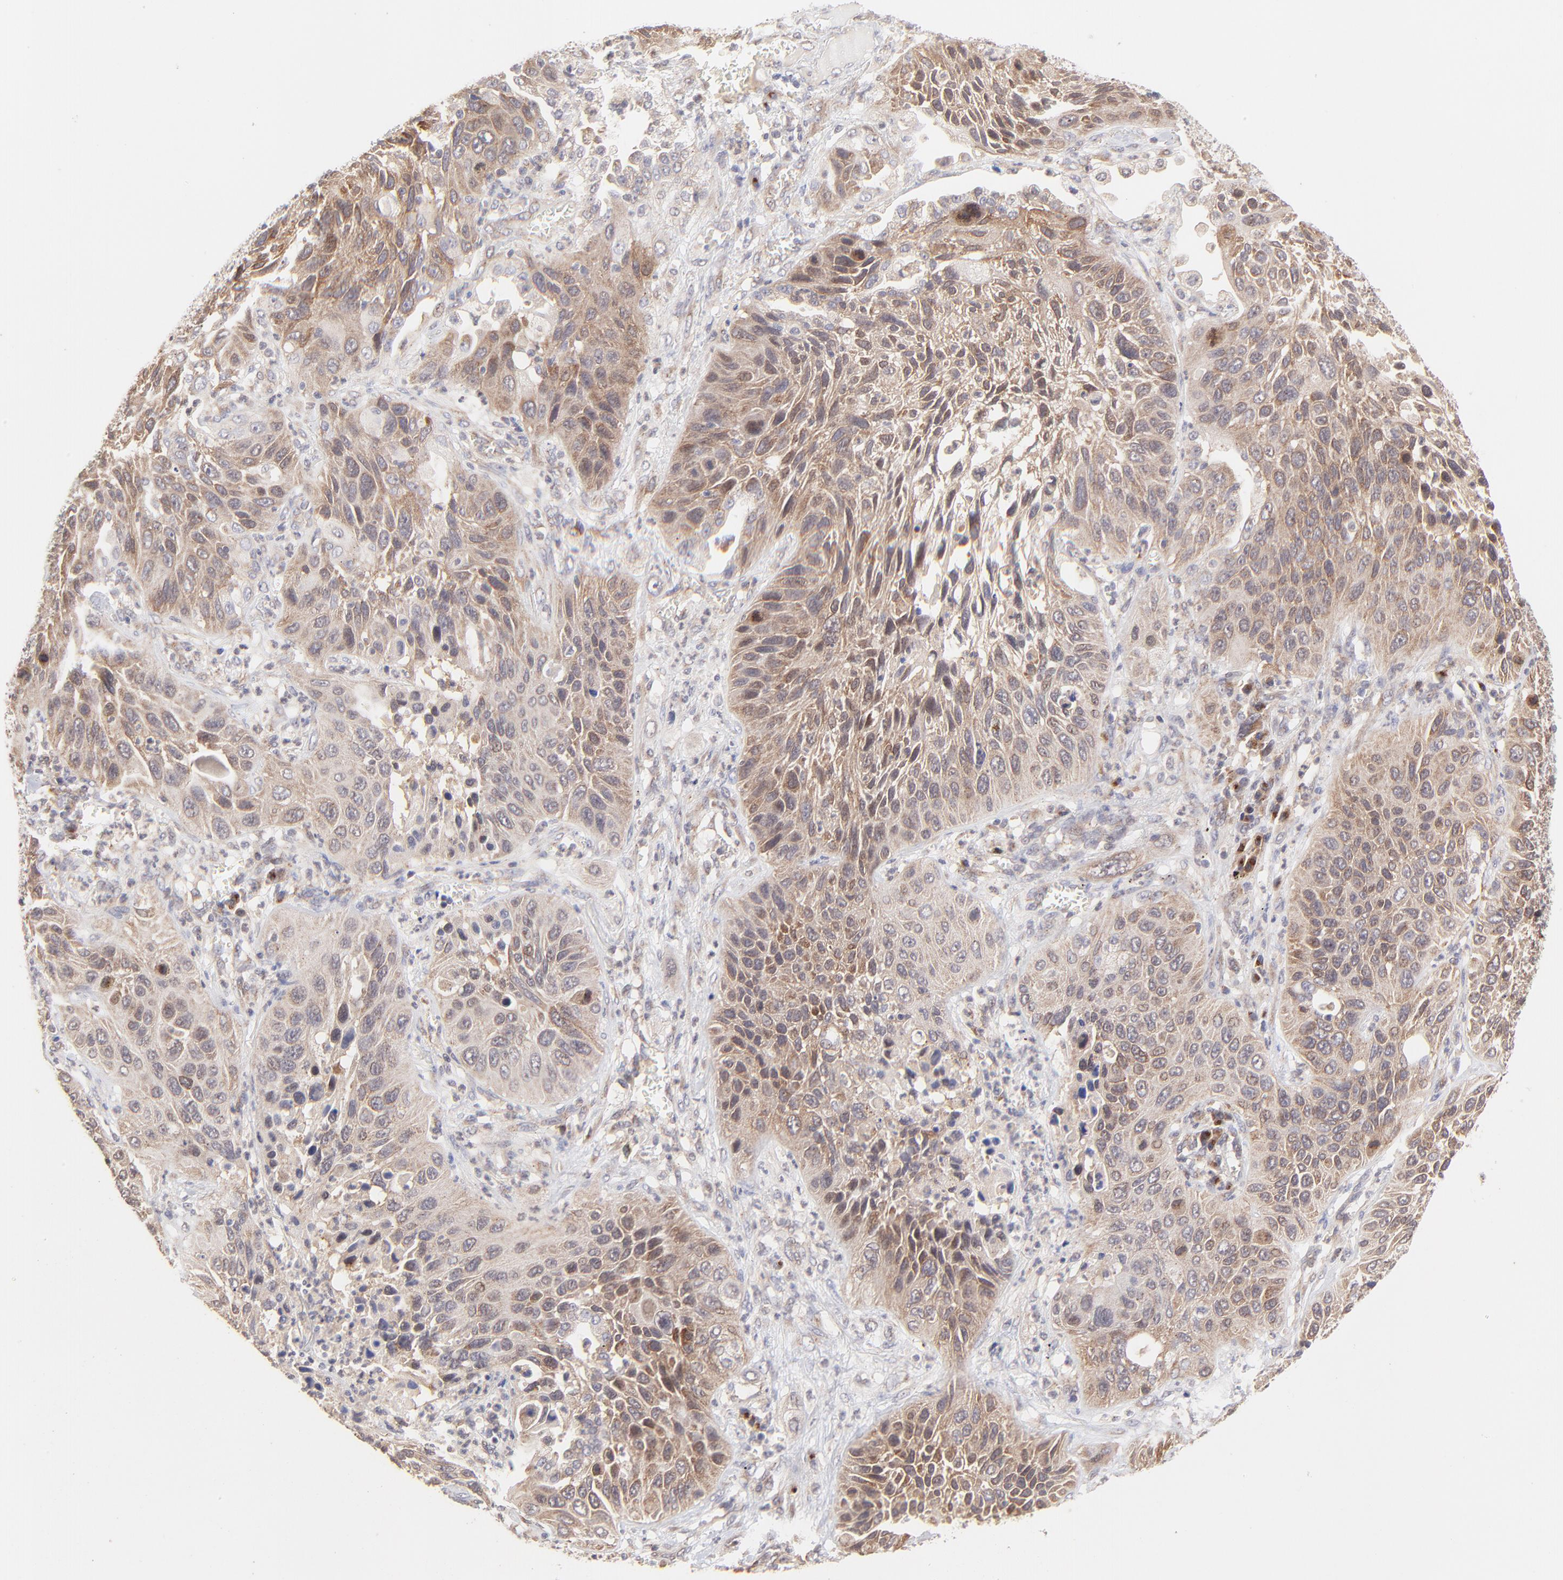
{"staining": {"intensity": "moderate", "quantity": ">75%", "location": "cytoplasmic/membranous"}, "tissue": "lung cancer", "cell_type": "Tumor cells", "image_type": "cancer", "snomed": [{"axis": "morphology", "description": "Squamous cell carcinoma, NOS"}, {"axis": "topography", "description": "Lung"}], "caption": "Protein analysis of squamous cell carcinoma (lung) tissue shows moderate cytoplasmic/membranous positivity in approximately >75% of tumor cells. Immunohistochemistry (ihc) stains the protein of interest in brown and the nuclei are stained blue.", "gene": "TNRC6B", "patient": {"sex": "female", "age": 76}}